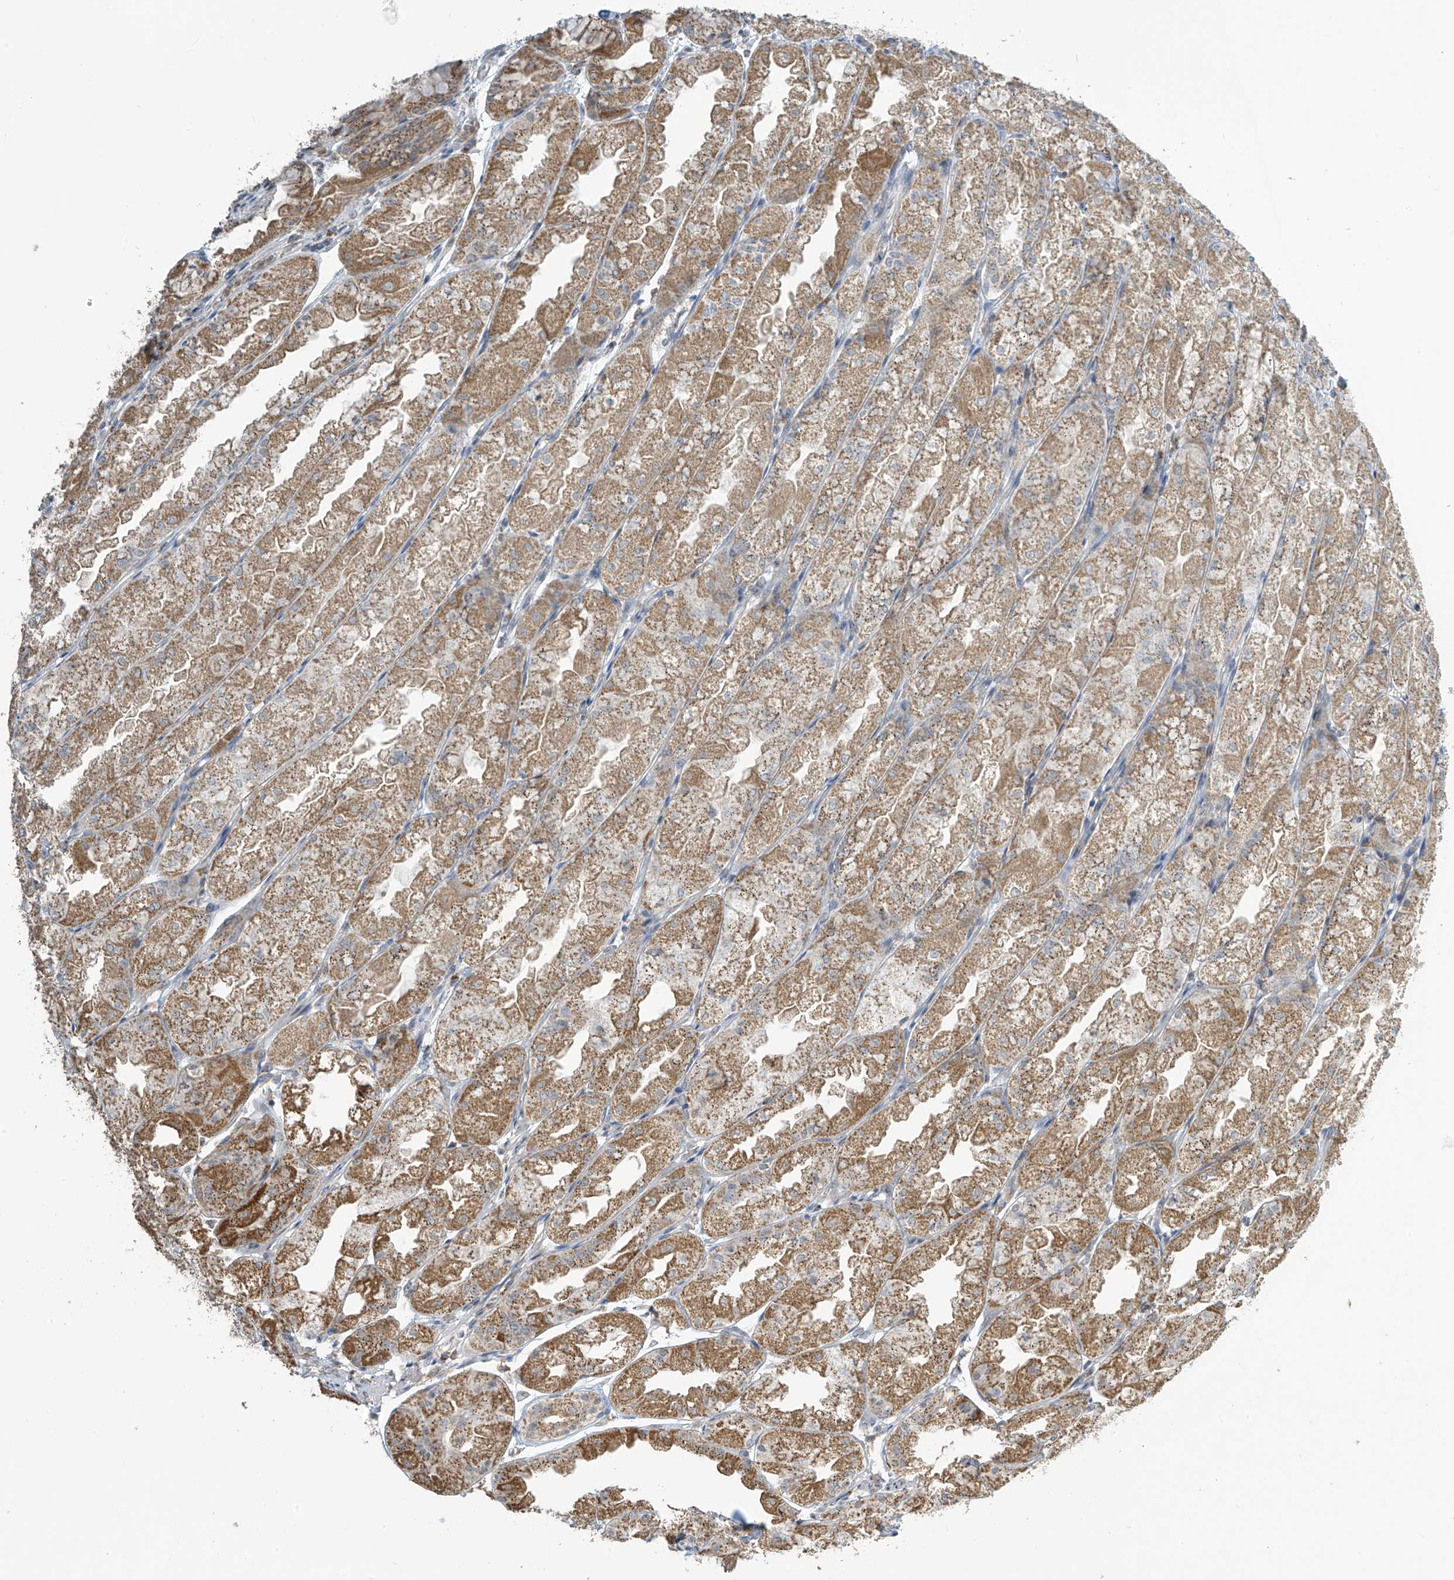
{"staining": {"intensity": "moderate", "quantity": ">75%", "location": "cytoplasmic/membranous"}, "tissue": "stomach", "cell_type": "Glandular cells", "image_type": "normal", "snomed": [{"axis": "morphology", "description": "Normal tissue, NOS"}, {"axis": "topography", "description": "Stomach, upper"}], "caption": "Moderate cytoplasmic/membranous expression is seen in about >75% of glandular cells in unremarkable stomach.", "gene": "PARVG", "patient": {"sex": "male", "age": 47}}